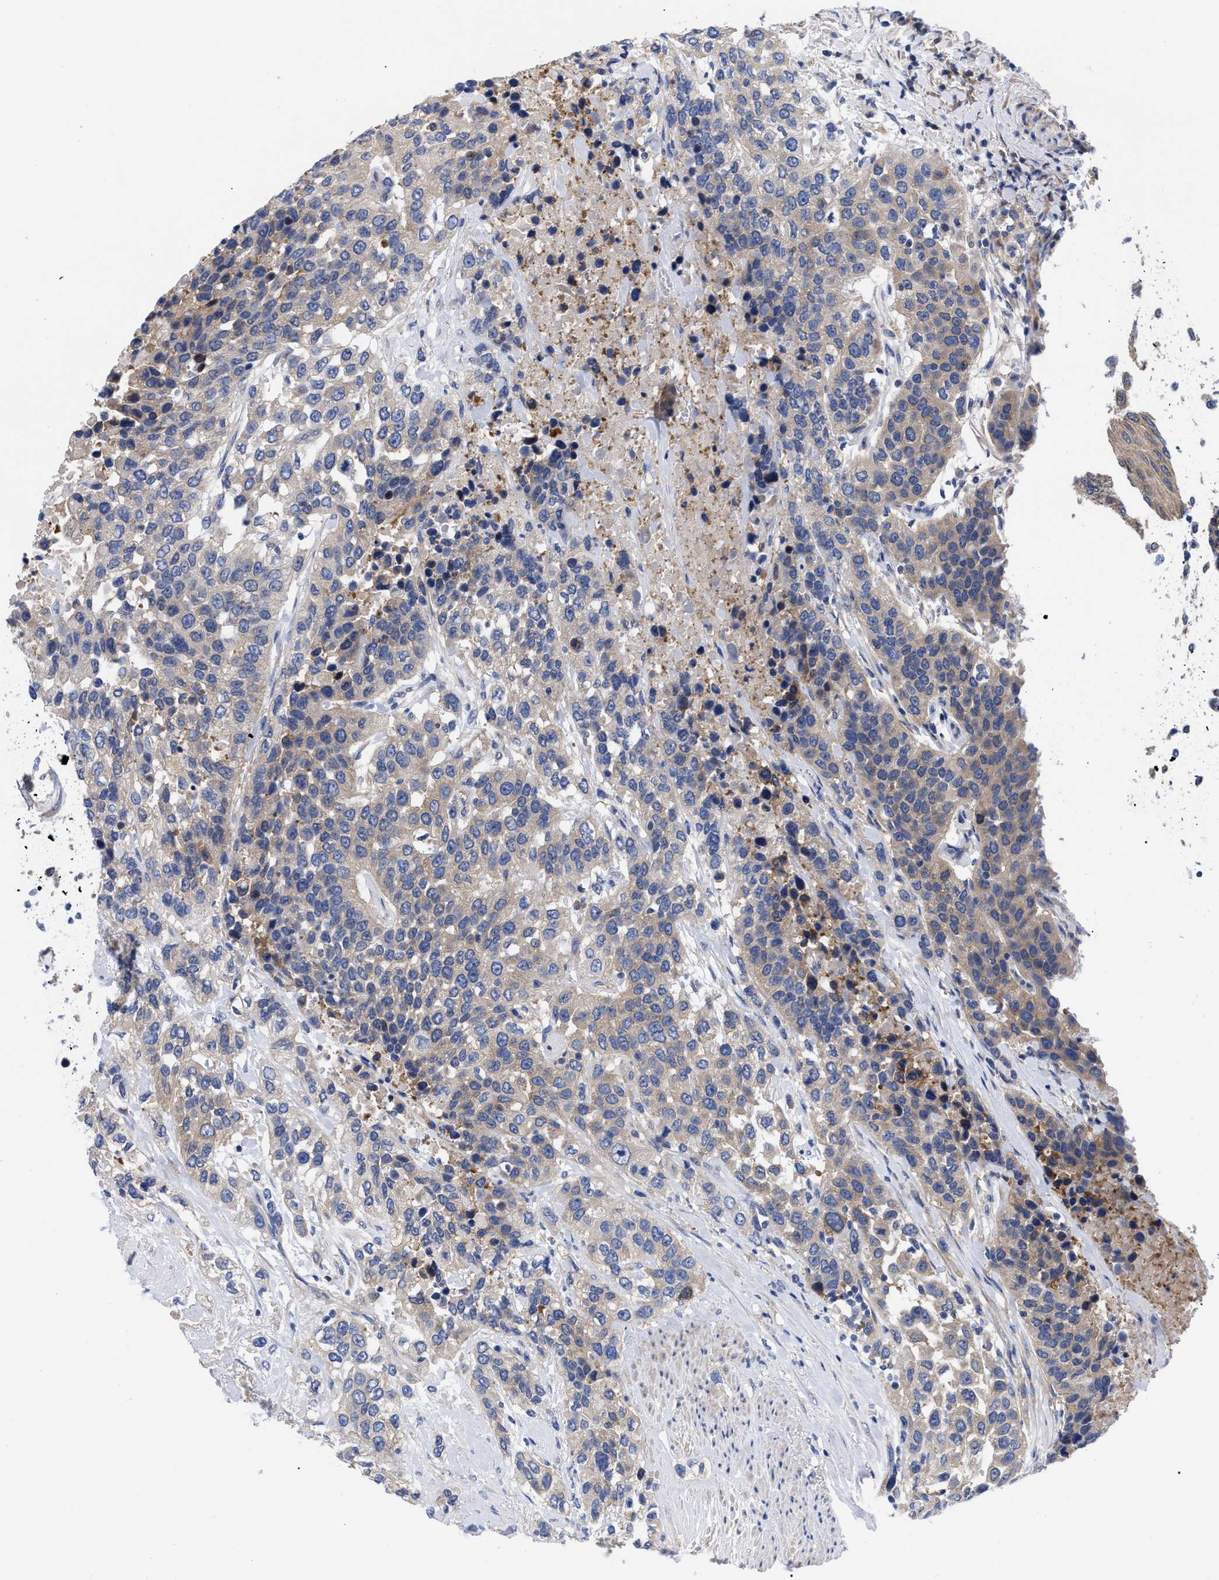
{"staining": {"intensity": "weak", "quantity": ">75%", "location": "cytoplasmic/membranous"}, "tissue": "urothelial cancer", "cell_type": "Tumor cells", "image_type": "cancer", "snomed": [{"axis": "morphology", "description": "Urothelial carcinoma, High grade"}, {"axis": "topography", "description": "Urinary bladder"}], "caption": "A low amount of weak cytoplasmic/membranous expression is seen in about >75% of tumor cells in urothelial cancer tissue.", "gene": "RBKS", "patient": {"sex": "female", "age": 80}}